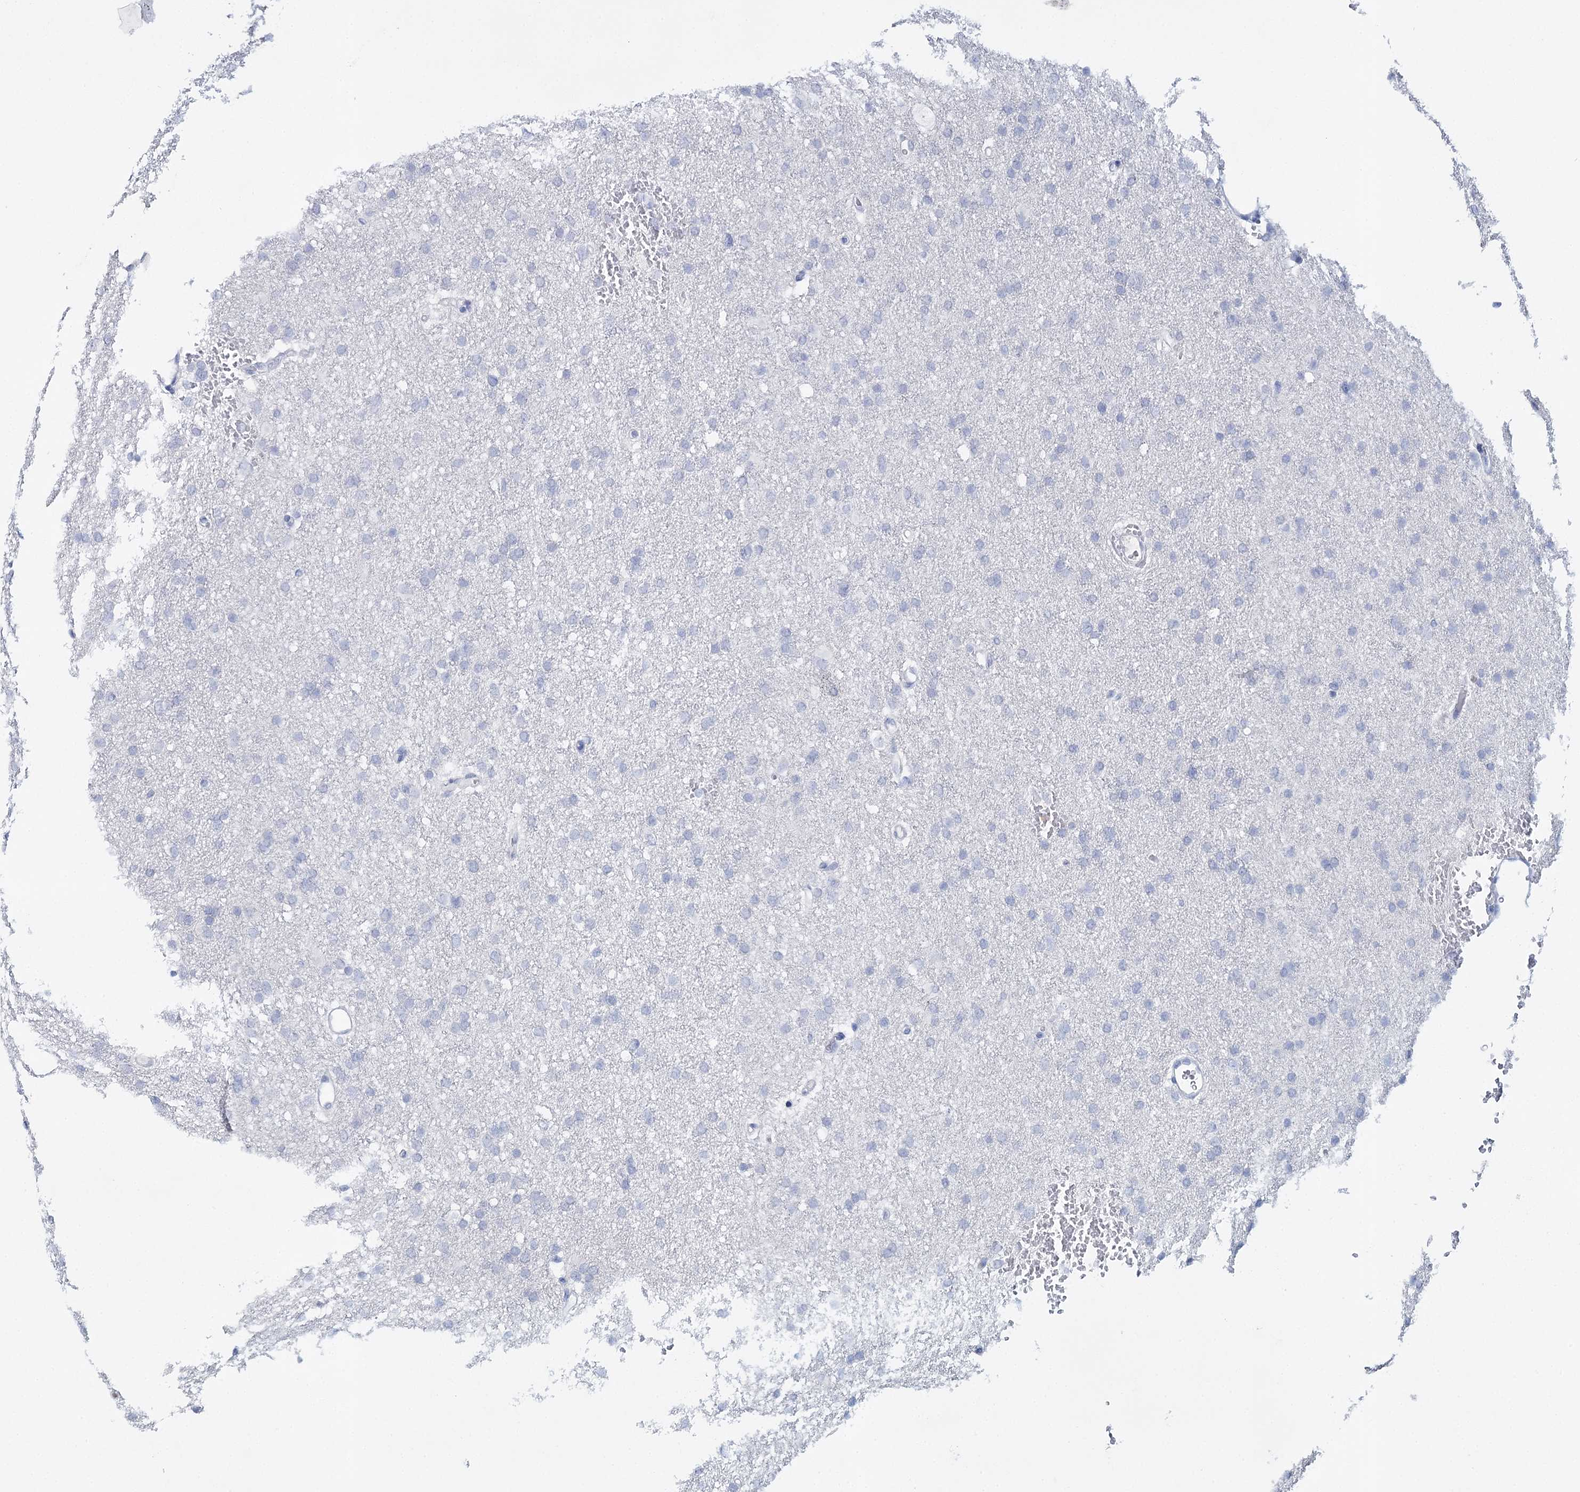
{"staining": {"intensity": "negative", "quantity": "none", "location": "none"}, "tissue": "glioma", "cell_type": "Tumor cells", "image_type": "cancer", "snomed": [{"axis": "morphology", "description": "Glioma, malignant, High grade"}, {"axis": "topography", "description": "Cerebral cortex"}], "caption": "Tumor cells show no significant protein positivity in glioma.", "gene": "CEACAM8", "patient": {"sex": "female", "age": 36}}